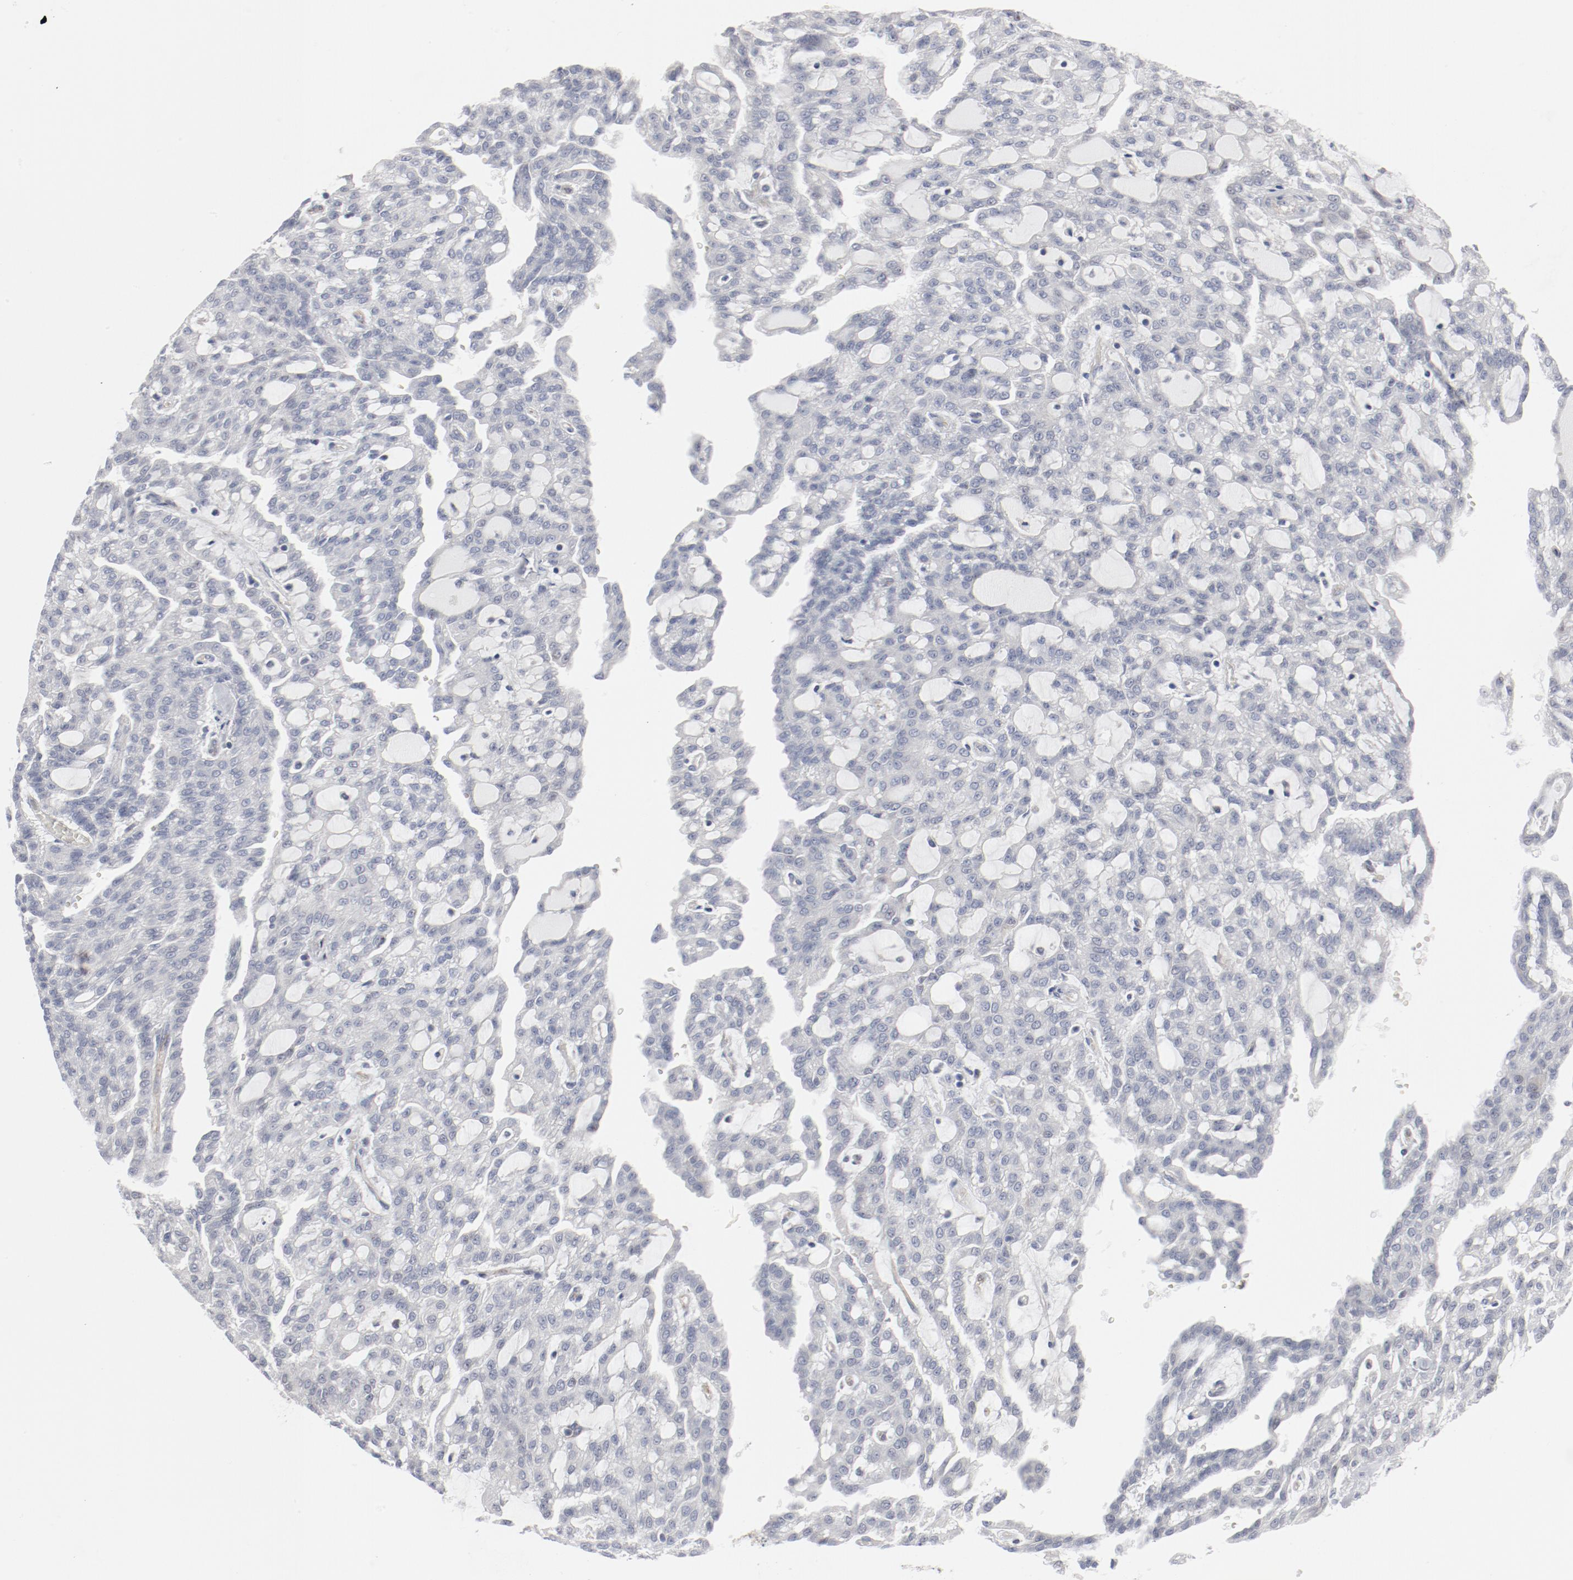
{"staining": {"intensity": "negative", "quantity": "none", "location": "none"}, "tissue": "renal cancer", "cell_type": "Tumor cells", "image_type": "cancer", "snomed": [{"axis": "morphology", "description": "Adenocarcinoma, NOS"}, {"axis": "topography", "description": "Kidney"}], "caption": "There is no significant expression in tumor cells of renal cancer (adenocarcinoma).", "gene": "CDK1", "patient": {"sex": "male", "age": 63}}